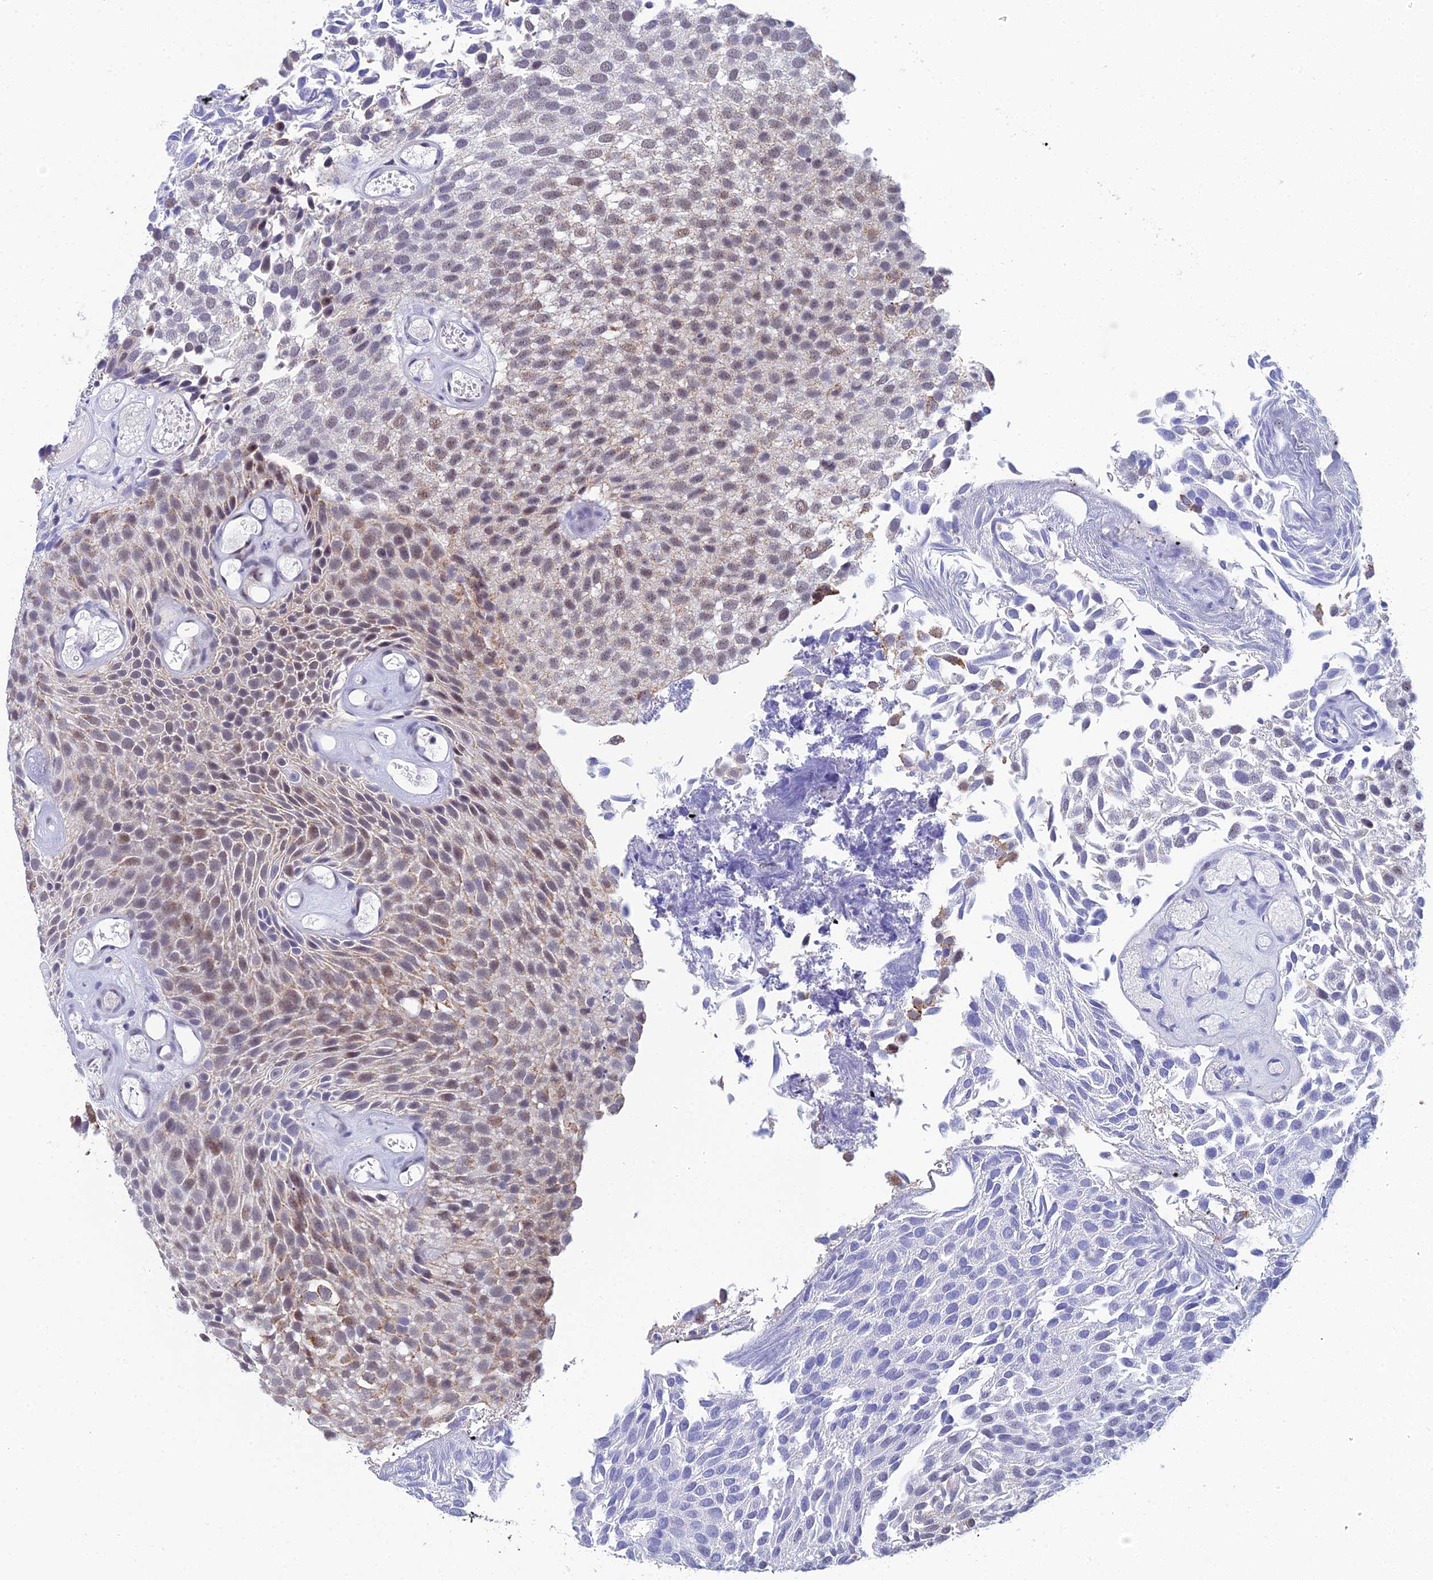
{"staining": {"intensity": "moderate", "quantity": "25%-75%", "location": "nuclear"}, "tissue": "urothelial cancer", "cell_type": "Tumor cells", "image_type": "cancer", "snomed": [{"axis": "morphology", "description": "Urothelial carcinoma, Low grade"}, {"axis": "topography", "description": "Urinary bladder"}], "caption": "Urothelial cancer stained for a protein shows moderate nuclear positivity in tumor cells.", "gene": "PLPP4", "patient": {"sex": "male", "age": 89}}